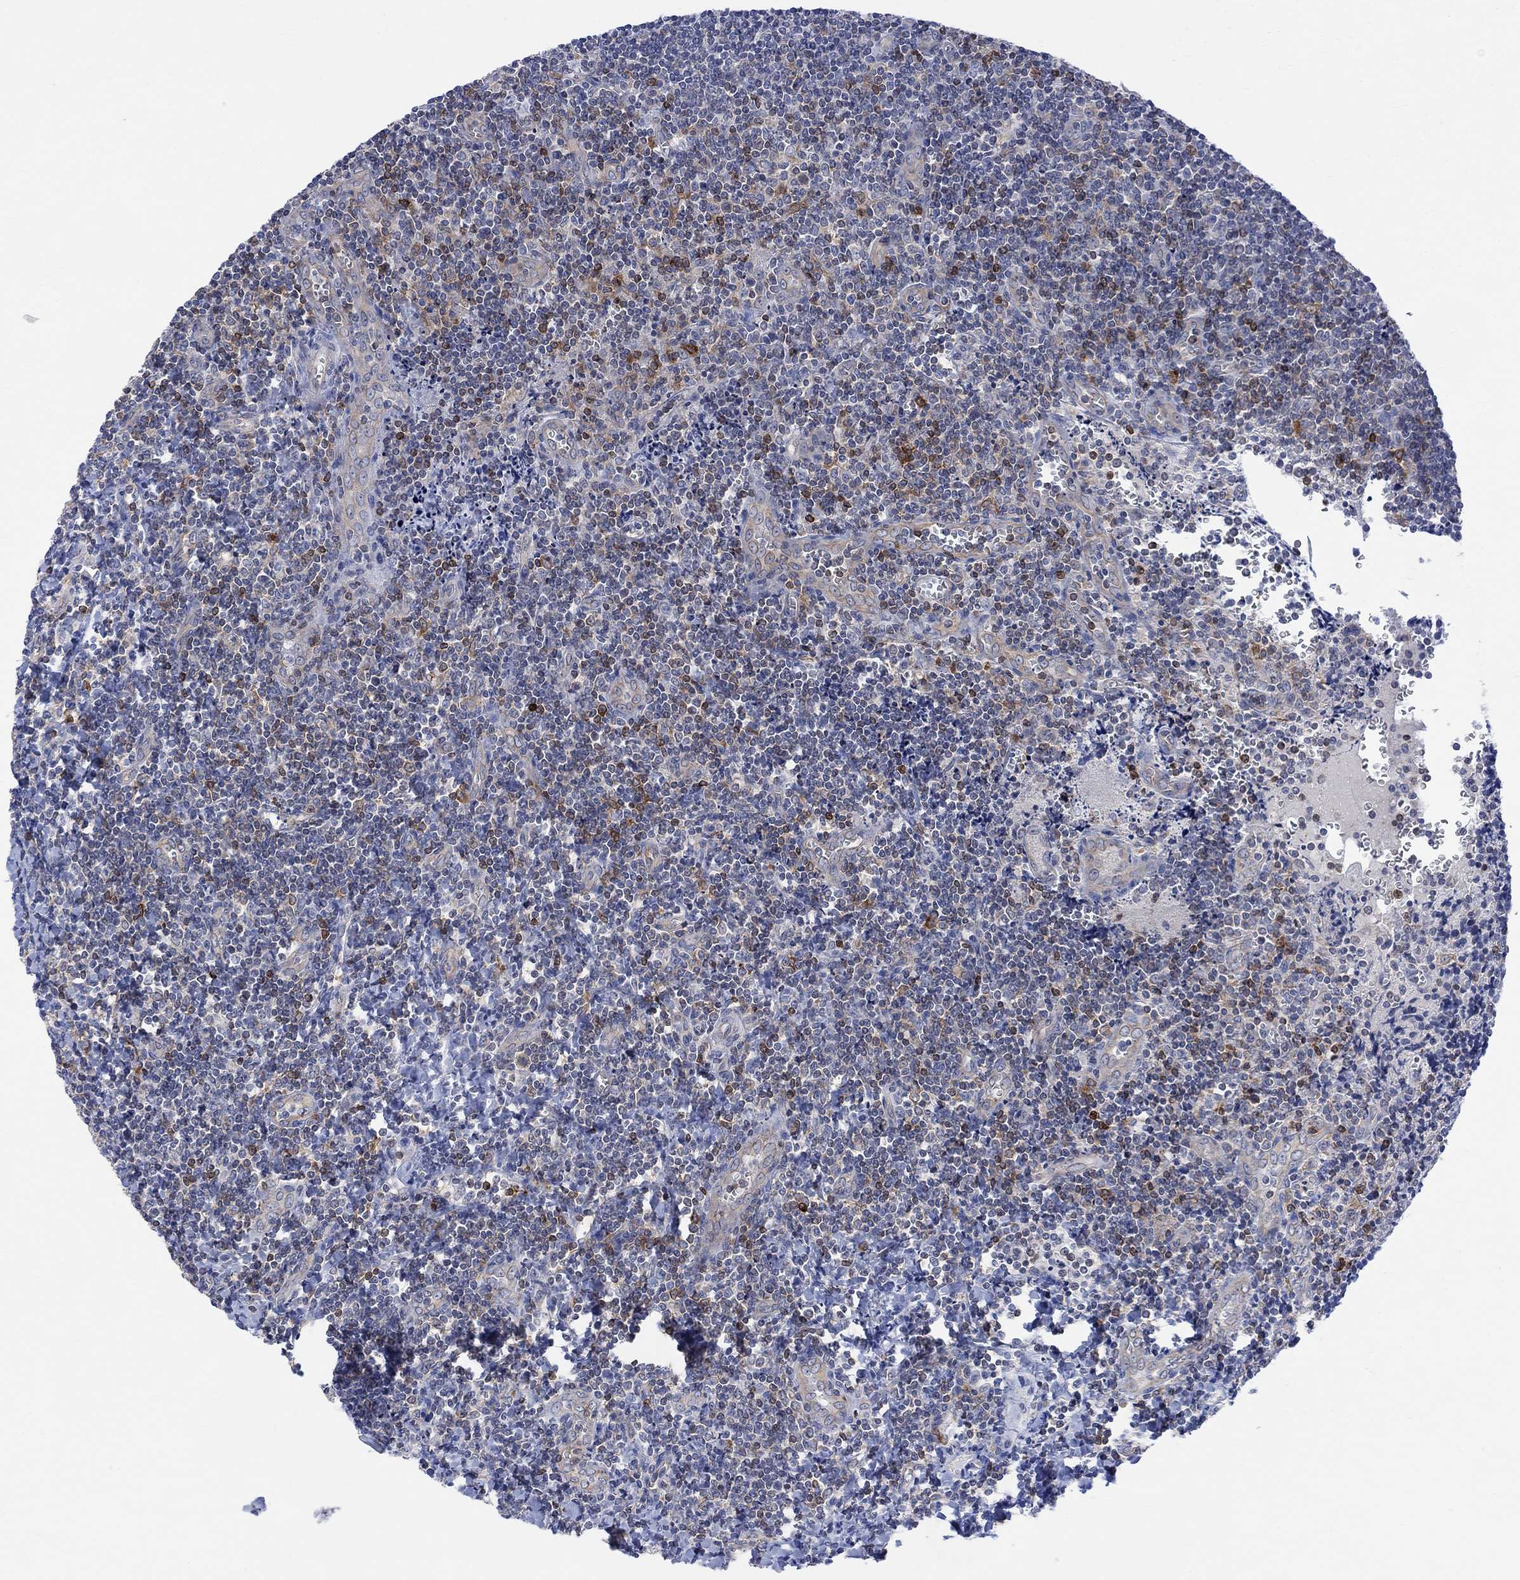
{"staining": {"intensity": "moderate", "quantity": "<25%", "location": "cytoplasmic/membranous"}, "tissue": "tonsil", "cell_type": "Germinal center cells", "image_type": "normal", "snomed": [{"axis": "morphology", "description": "Normal tissue, NOS"}, {"axis": "morphology", "description": "Inflammation, NOS"}, {"axis": "topography", "description": "Tonsil"}], "caption": "IHC photomicrograph of benign tonsil: tonsil stained using immunohistochemistry shows low levels of moderate protein expression localized specifically in the cytoplasmic/membranous of germinal center cells, appearing as a cytoplasmic/membranous brown color.", "gene": "GBP5", "patient": {"sex": "female", "age": 31}}